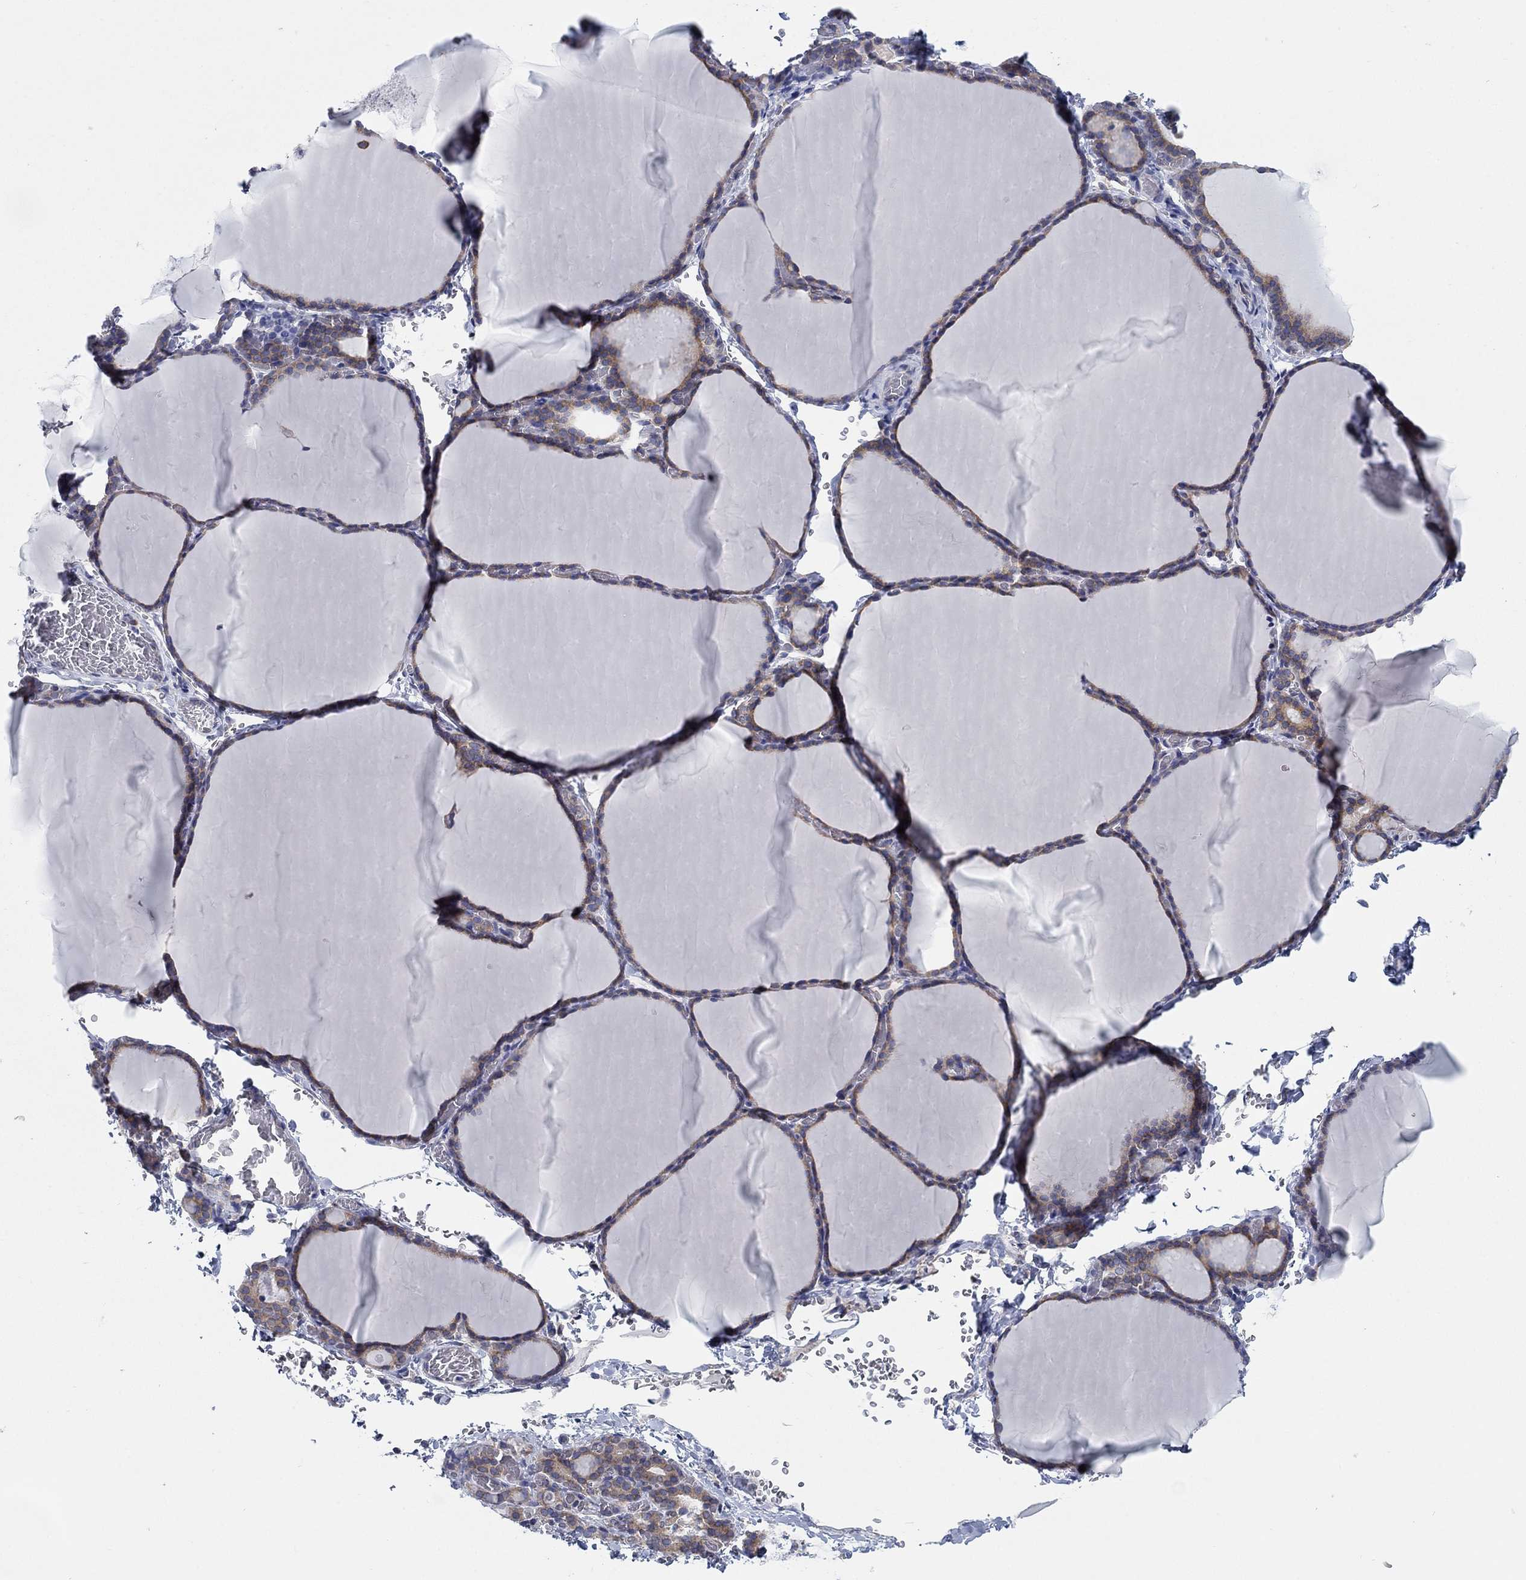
{"staining": {"intensity": "moderate", "quantity": "25%-75%", "location": "cytoplasmic/membranous"}, "tissue": "thyroid gland", "cell_type": "Glandular cells", "image_type": "normal", "snomed": [{"axis": "morphology", "description": "Normal tissue, NOS"}, {"axis": "morphology", "description": "Hyperplasia, NOS"}, {"axis": "topography", "description": "Thyroid gland"}], "caption": "Thyroid gland stained with DAB (3,3'-diaminobenzidine) immunohistochemistry (IHC) demonstrates medium levels of moderate cytoplasmic/membranous positivity in approximately 25%-75% of glandular cells.", "gene": "TMEM59", "patient": {"sex": "female", "age": 27}}